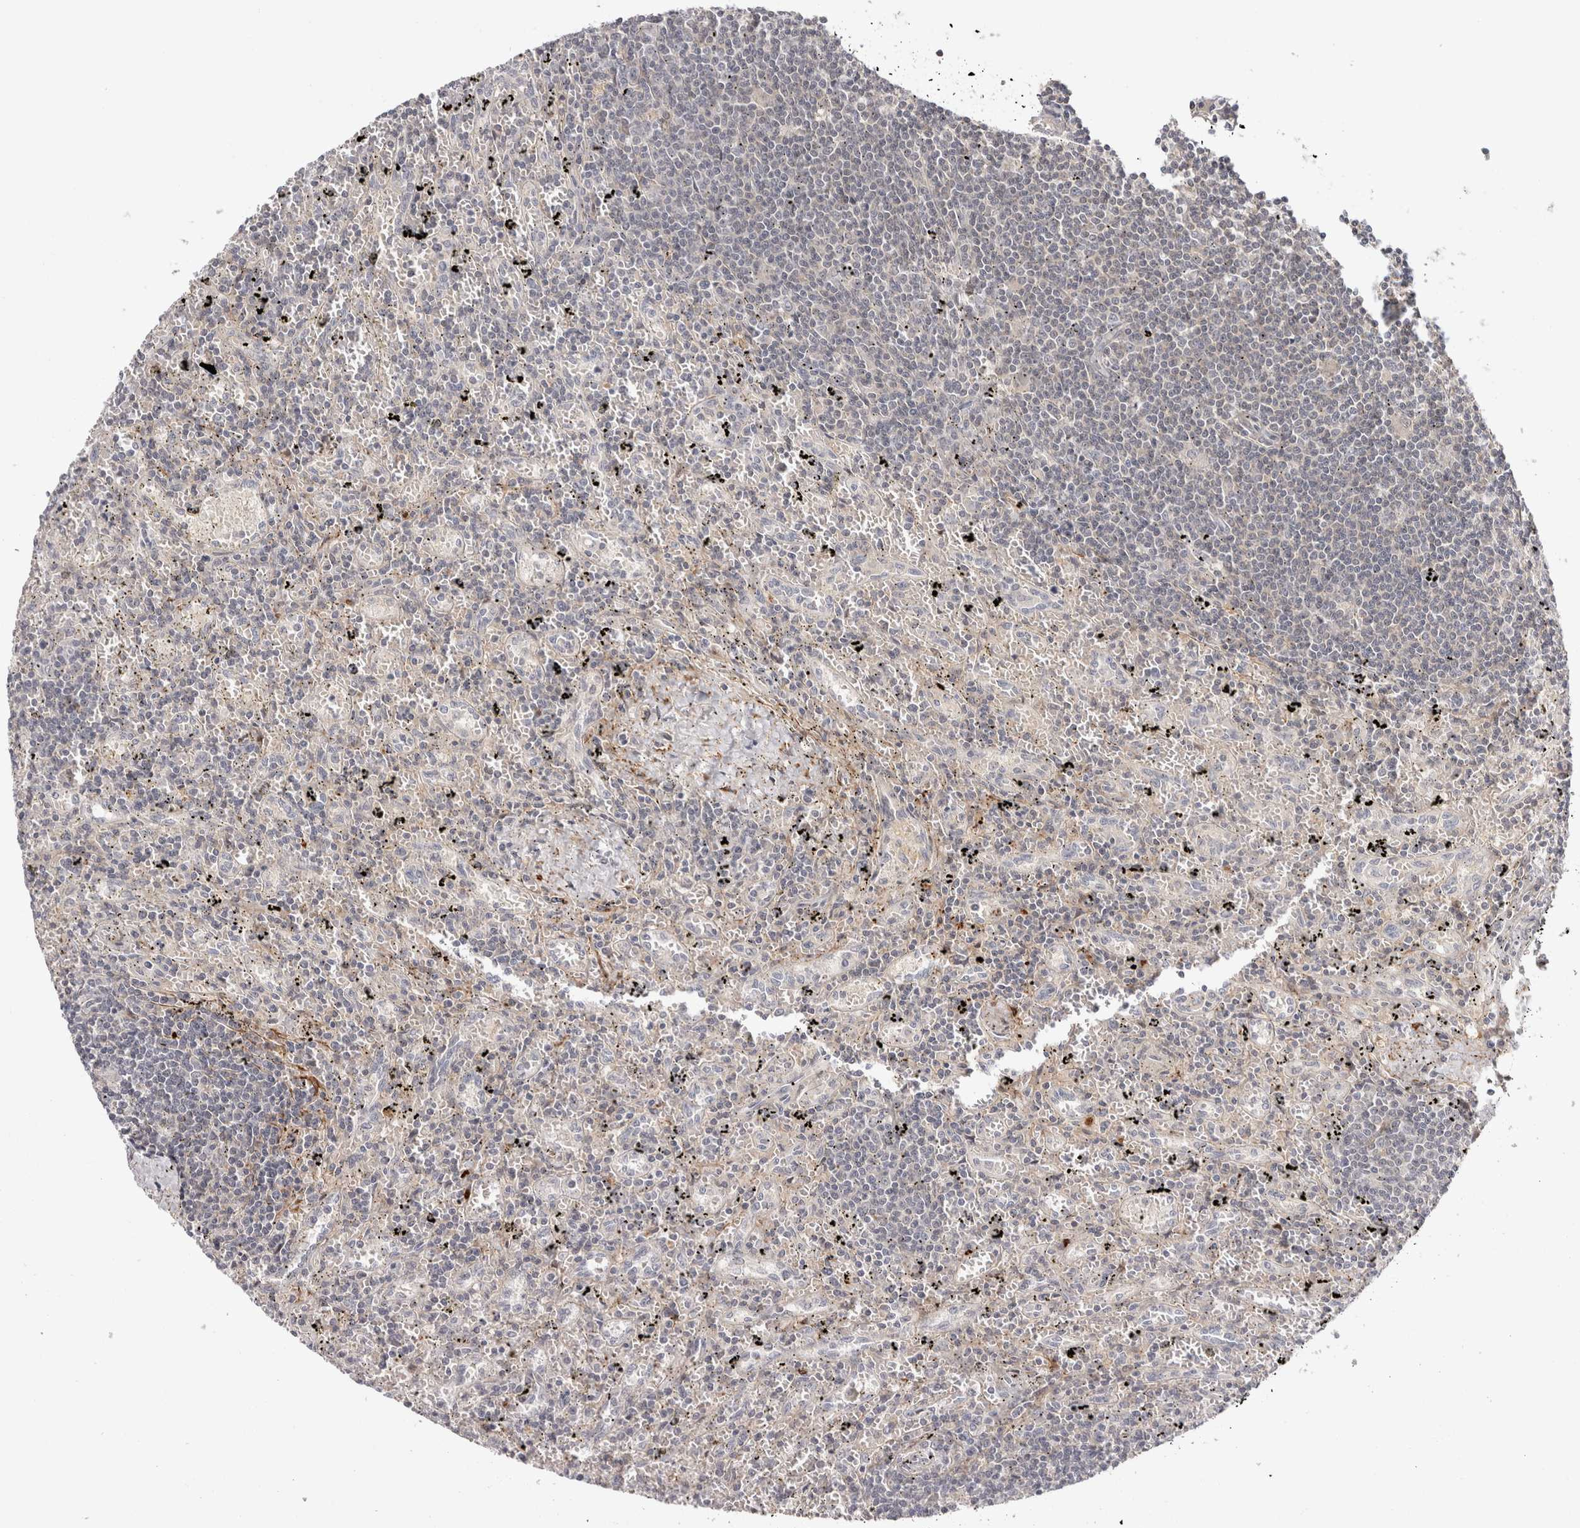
{"staining": {"intensity": "negative", "quantity": "none", "location": "none"}, "tissue": "lymphoma", "cell_type": "Tumor cells", "image_type": "cancer", "snomed": [{"axis": "morphology", "description": "Malignant lymphoma, non-Hodgkin's type, Low grade"}, {"axis": "topography", "description": "Spleen"}], "caption": "Immunohistochemistry image of low-grade malignant lymphoma, non-Hodgkin's type stained for a protein (brown), which reveals no staining in tumor cells.", "gene": "ZNF318", "patient": {"sex": "male", "age": 76}}